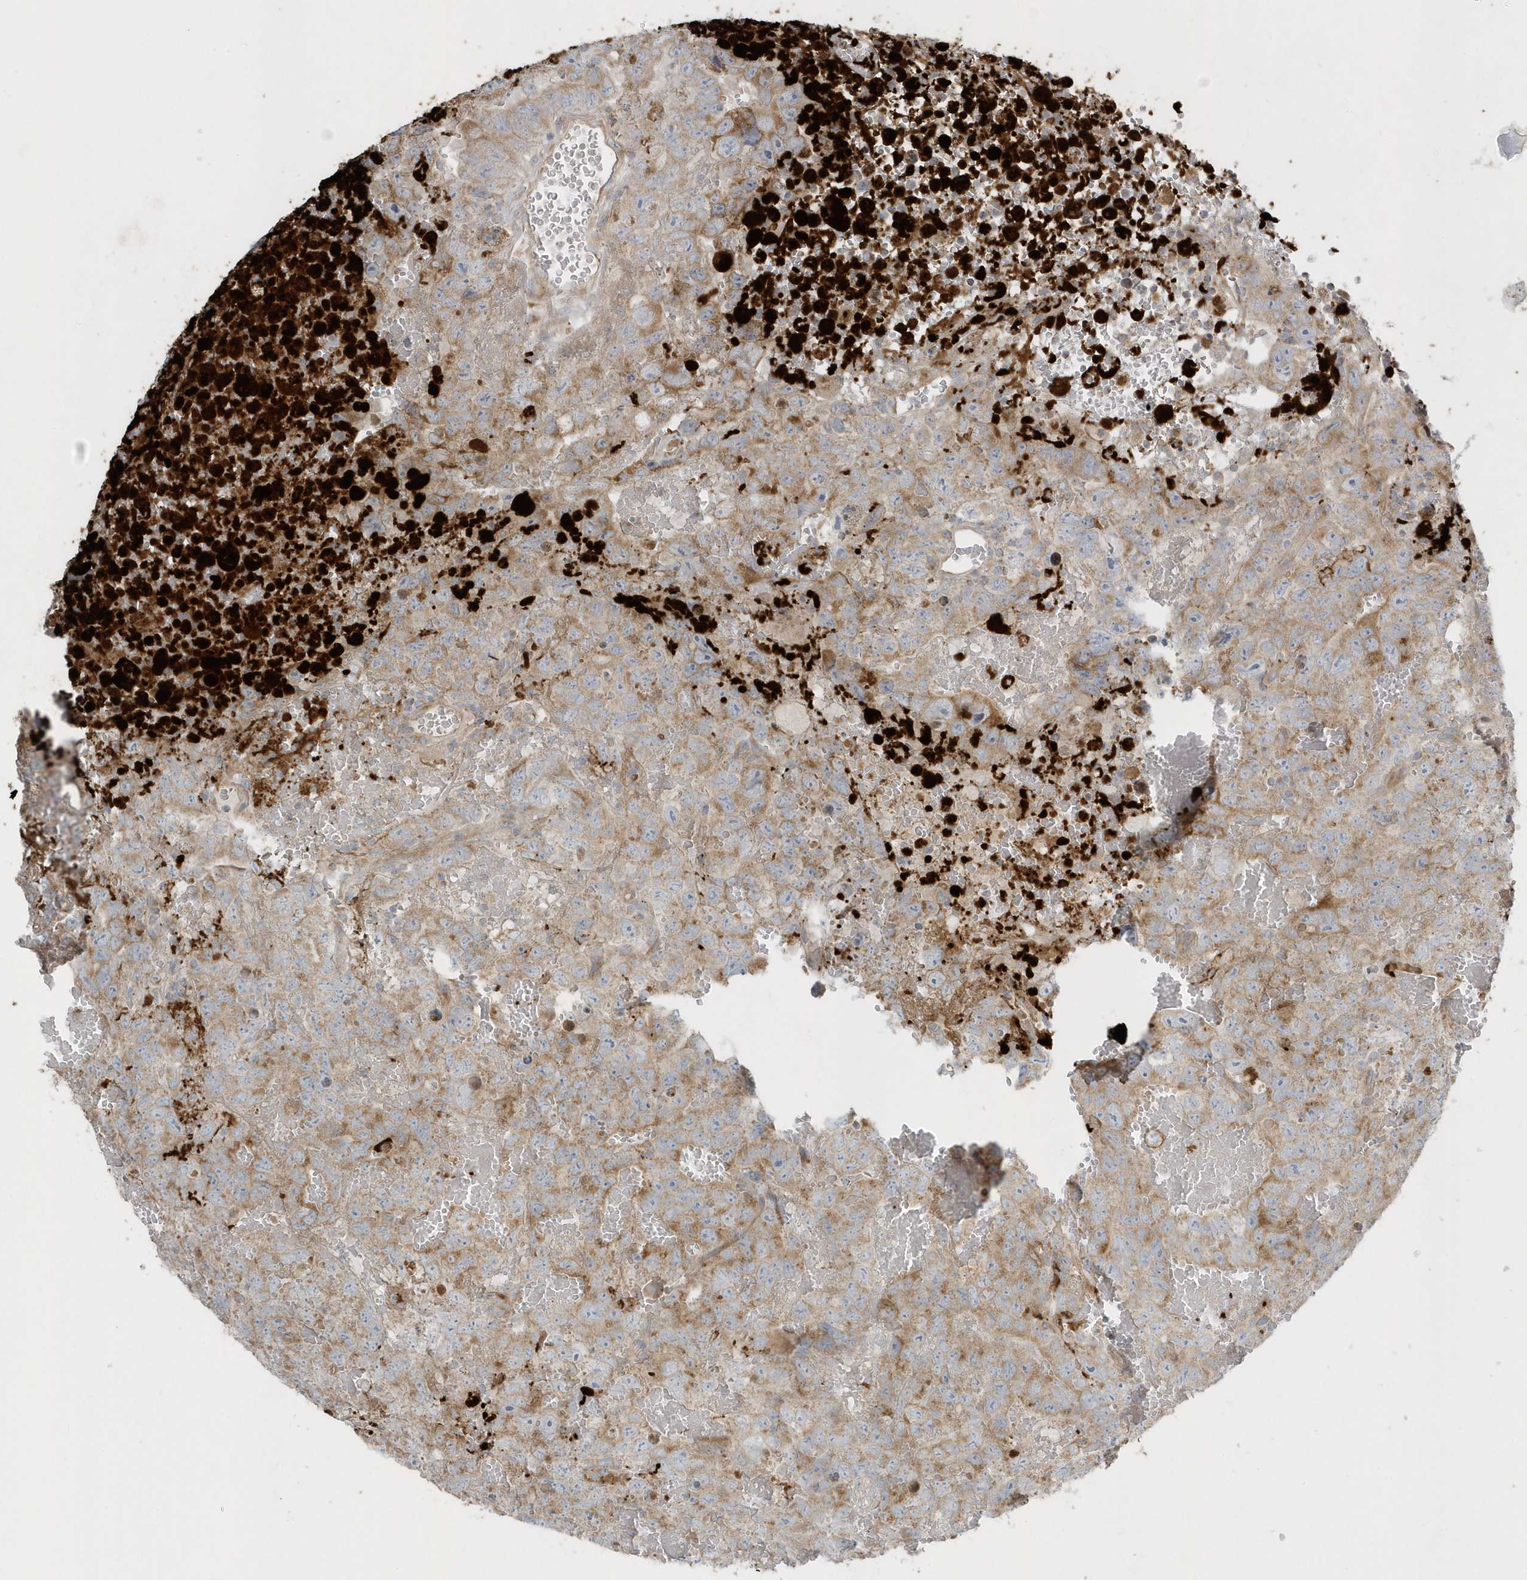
{"staining": {"intensity": "moderate", "quantity": ">75%", "location": "cytoplasmic/membranous"}, "tissue": "testis cancer", "cell_type": "Tumor cells", "image_type": "cancer", "snomed": [{"axis": "morphology", "description": "Carcinoma, Embryonal, NOS"}, {"axis": "topography", "description": "Testis"}], "caption": "The micrograph exhibits staining of testis embryonal carcinoma, revealing moderate cytoplasmic/membranous protein positivity (brown color) within tumor cells.", "gene": "SLC38A2", "patient": {"sex": "male", "age": 45}}